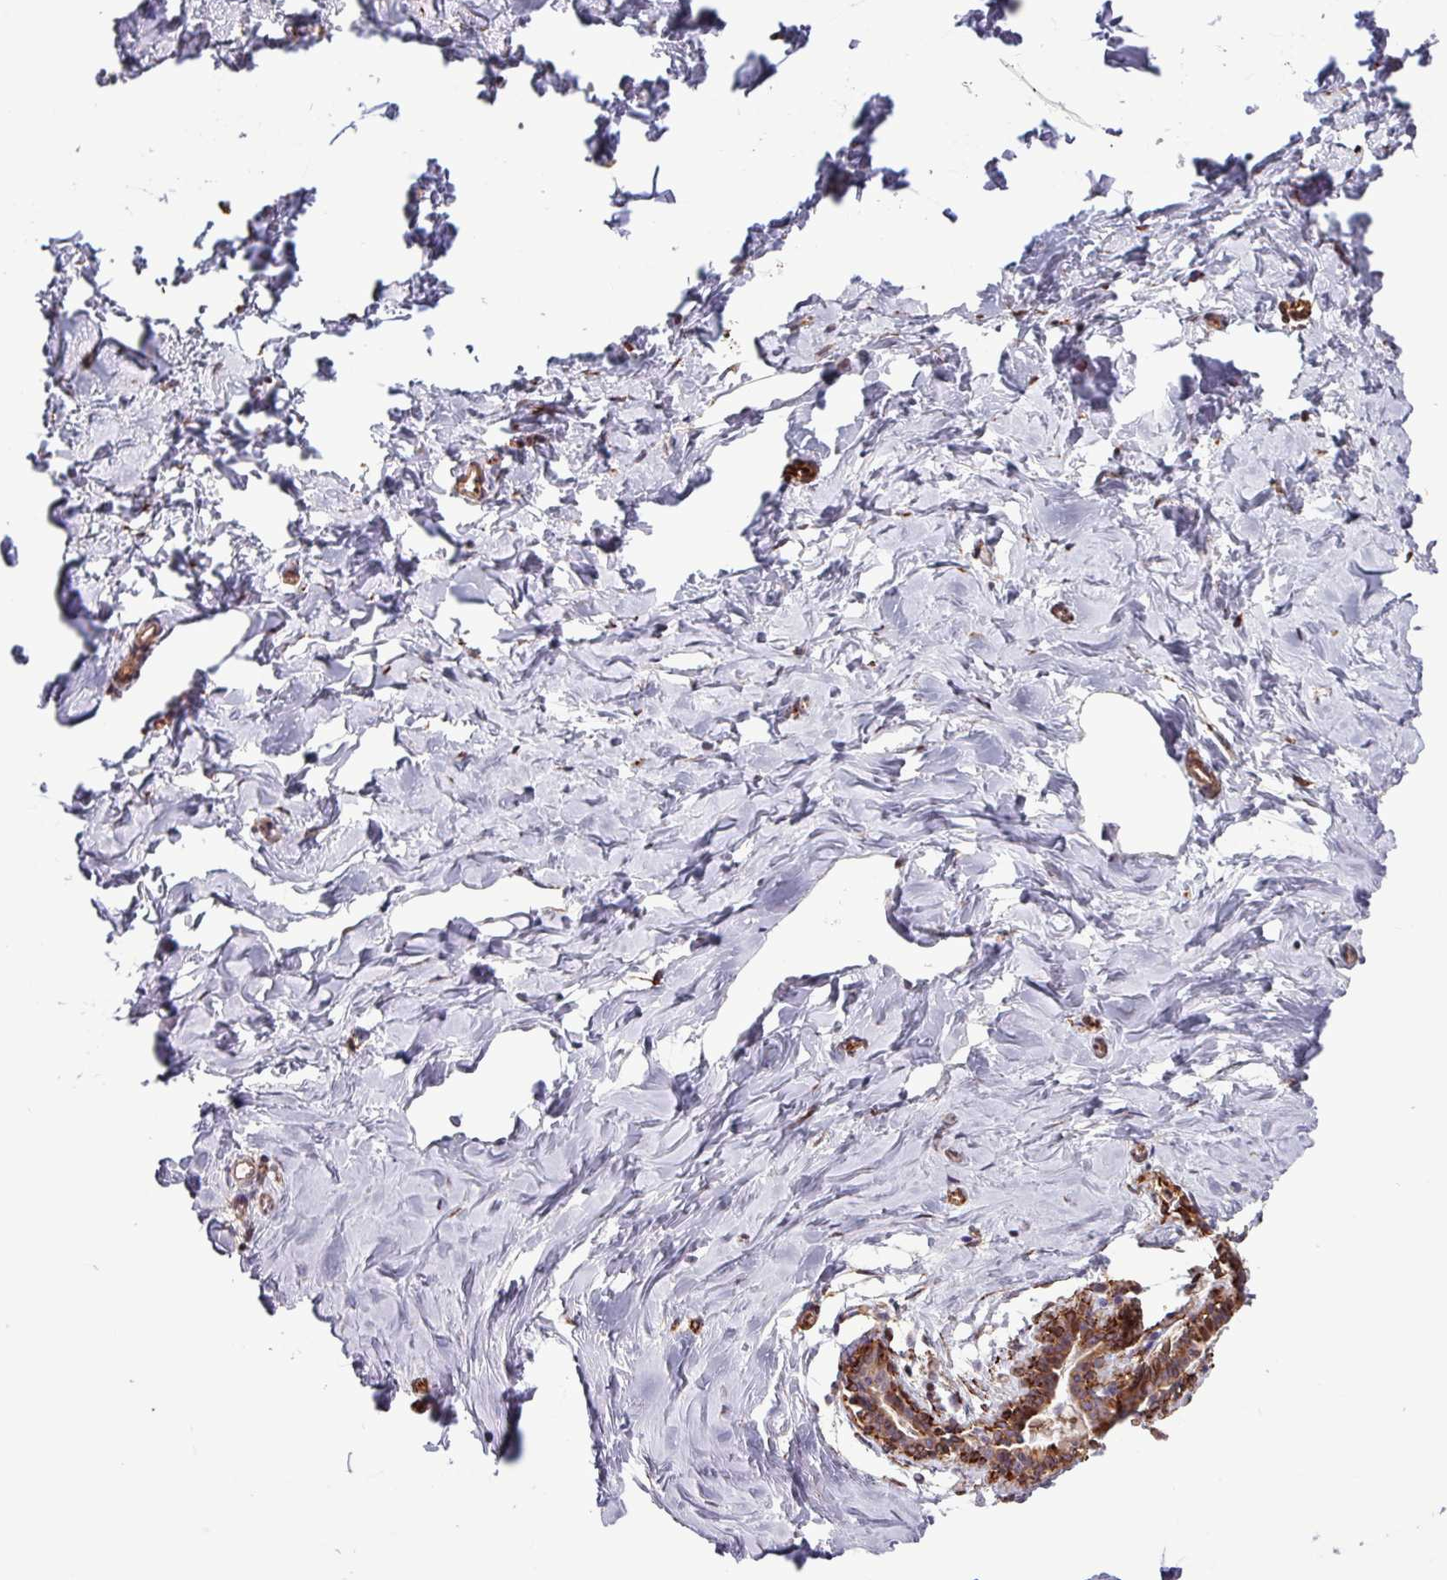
{"staining": {"intensity": "moderate", "quantity": ">75%", "location": "cytoplasmic/membranous"}, "tissue": "breast", "cell_type": "Adipocytes", "image_type": "normal", "snomed": [{"axis": "morphology", "description": "Normal tissue, NOS"}, {"axis": "topography", "description": "Breast"}], "caption": "Brown immunohistochemical staining in normal human breast demonstrates moderate cytoplasmic/membranous positivity in approximately >75% of adipocytes.", "gene": "PPP1R35", "patient": {"sex": "female", "age": 23}}